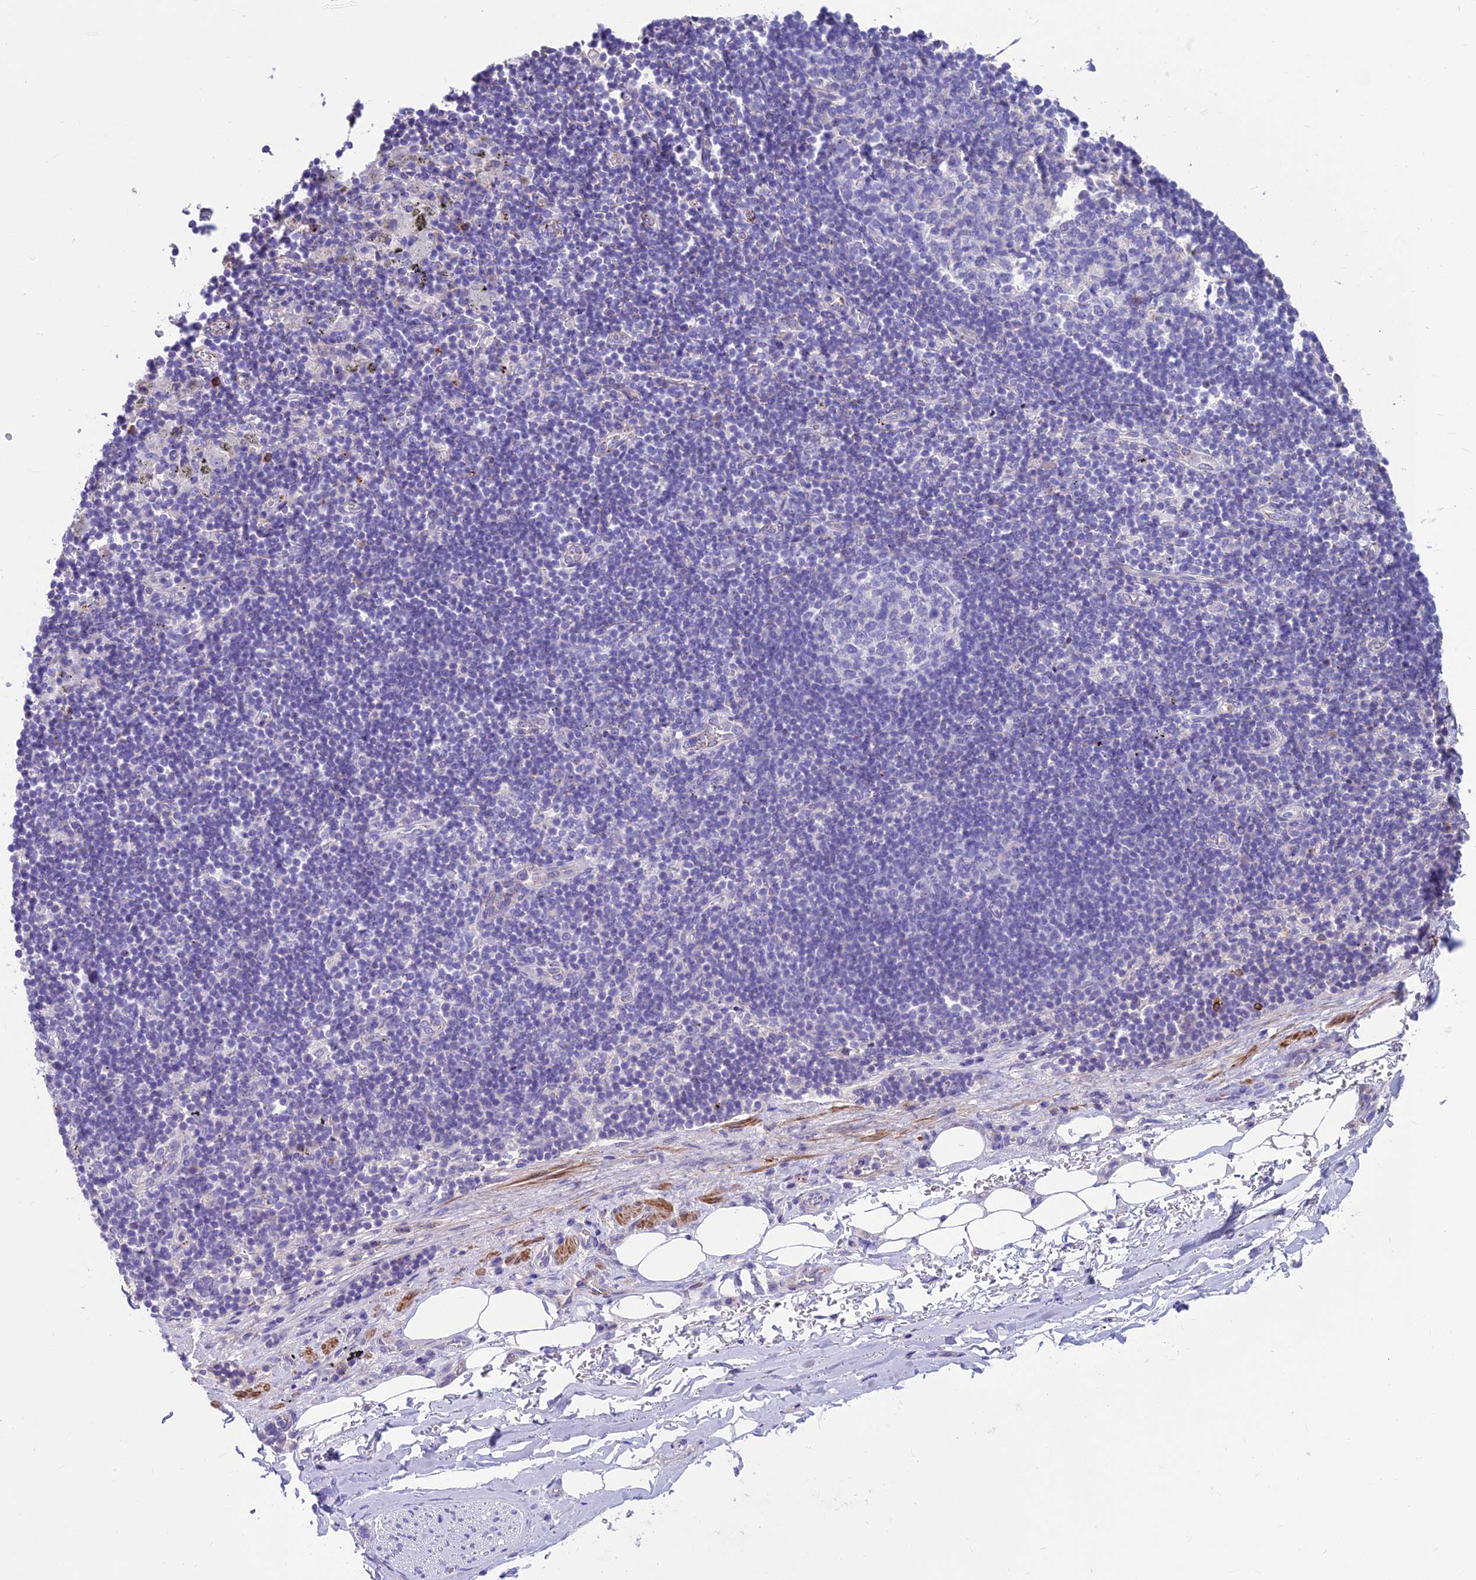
{"staining": {"intensity": "negative", "quantity": "none", "location": "none"}, "tissue": "adipose tissue", "cell_type": "Adipocytes", "image_type": "normal", "snomed": [{"axis": "morphology", "description": "Normal tissue, NOS"}, {"axis": "topography", "description": "Lymph node"}, {"axis": "topography", "description": "Cartilage tissue"}, {"axis": "topography", "description": "Bronchus"}], "caption": "Adipose tissue stained for a protein using immunohistochemistry (IHC) displays no staining adipocytes.", "gene": "GNG11", "patient": {"sex": "male", "age": 63}}